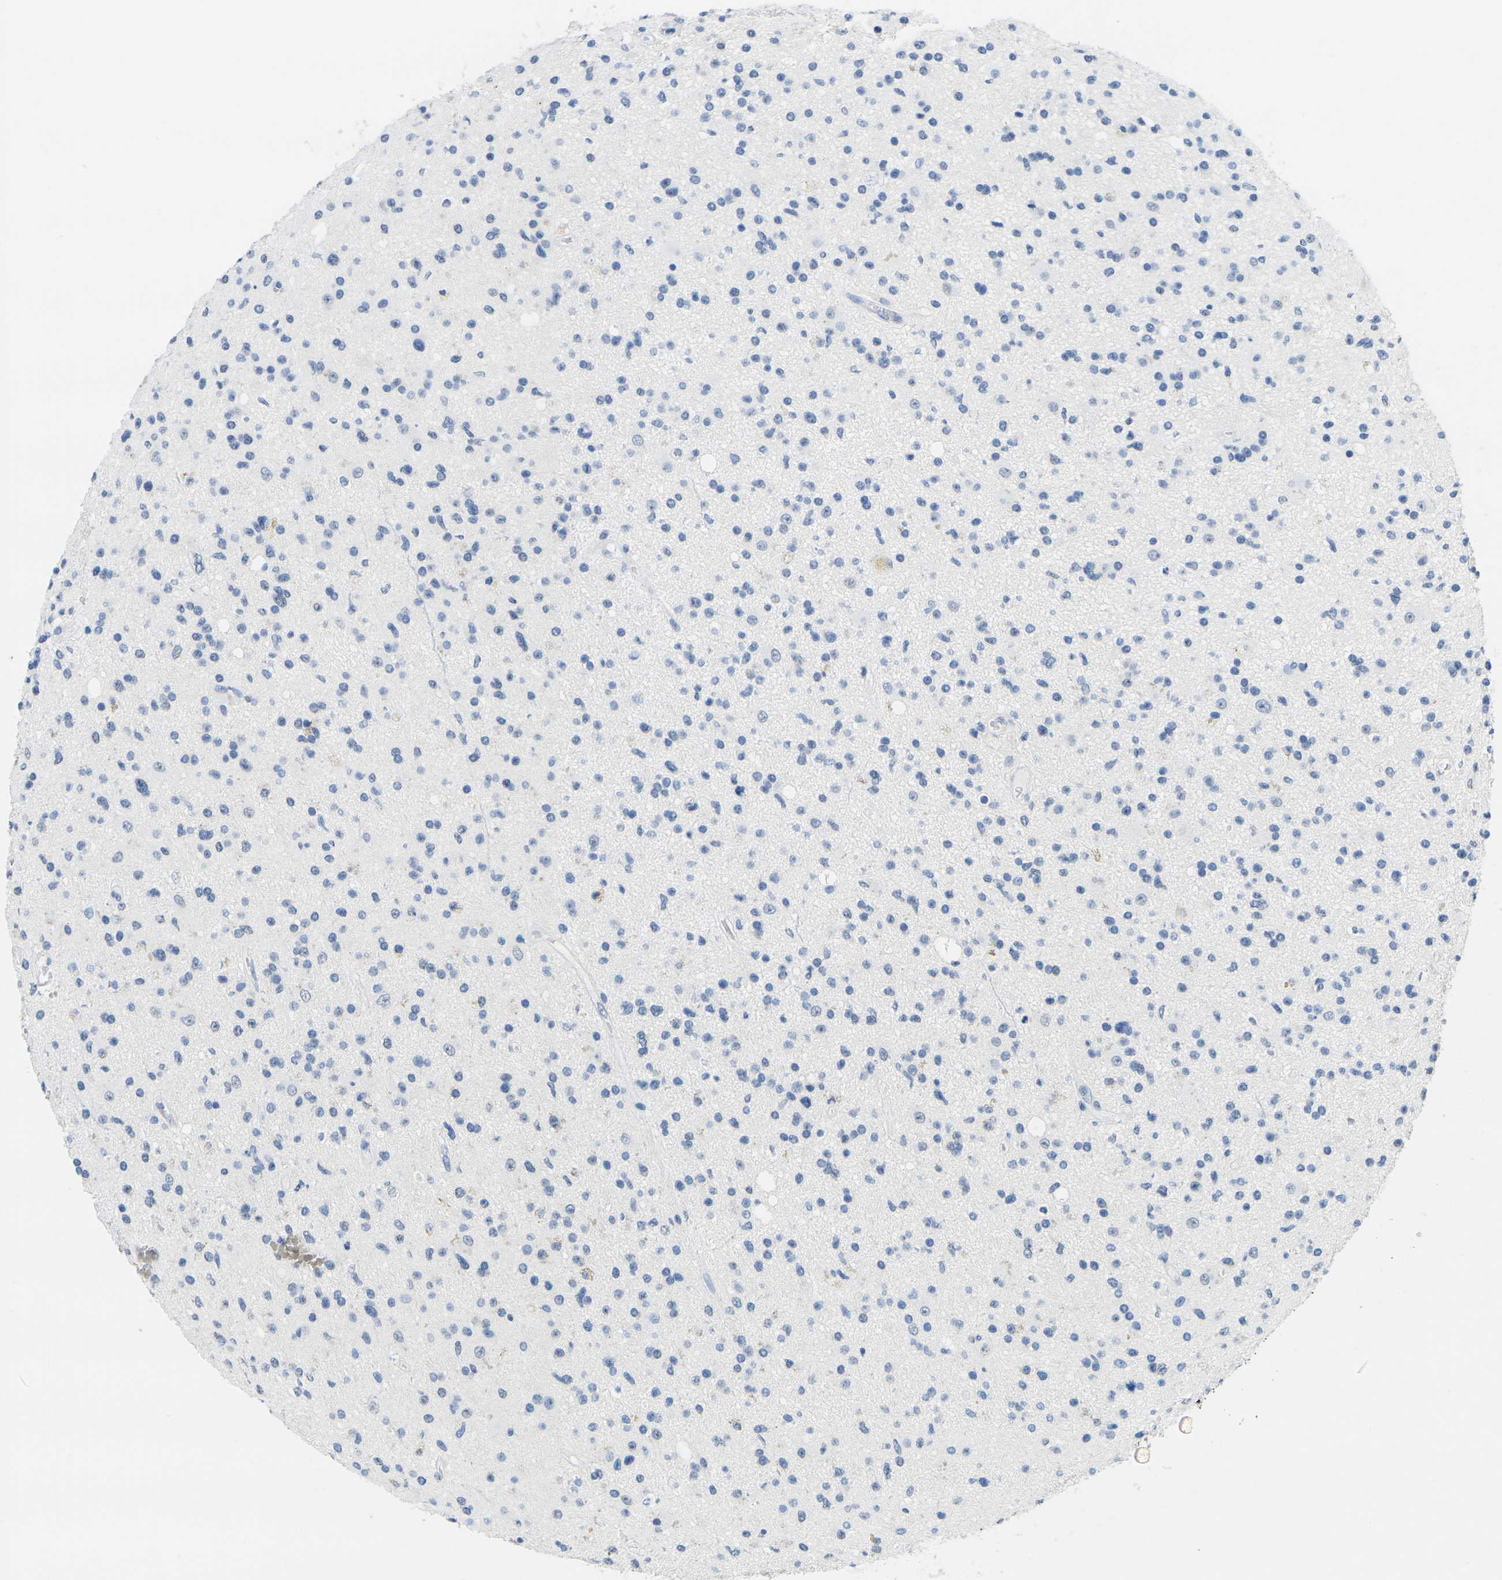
{"staining": {"intensity": "negative", "quantity": "none", "location": "none"}, "tissue": "glioma", "cell_type": "Tumor cells", "image_type": "cancer", "snomed": [{"axis": "morphology", "description": "Glioma, malignant, High grade"}, {"axis": "topography", "description": "Brain"}], "caption": "An immunohistochemistry histopathology image of malignant high-grade glioma is shown. There is no staining in tumor cells of malignant high-grade glioma.", "gene": "CTAG1A", "patient": {"sex": "male", "age": 33}}